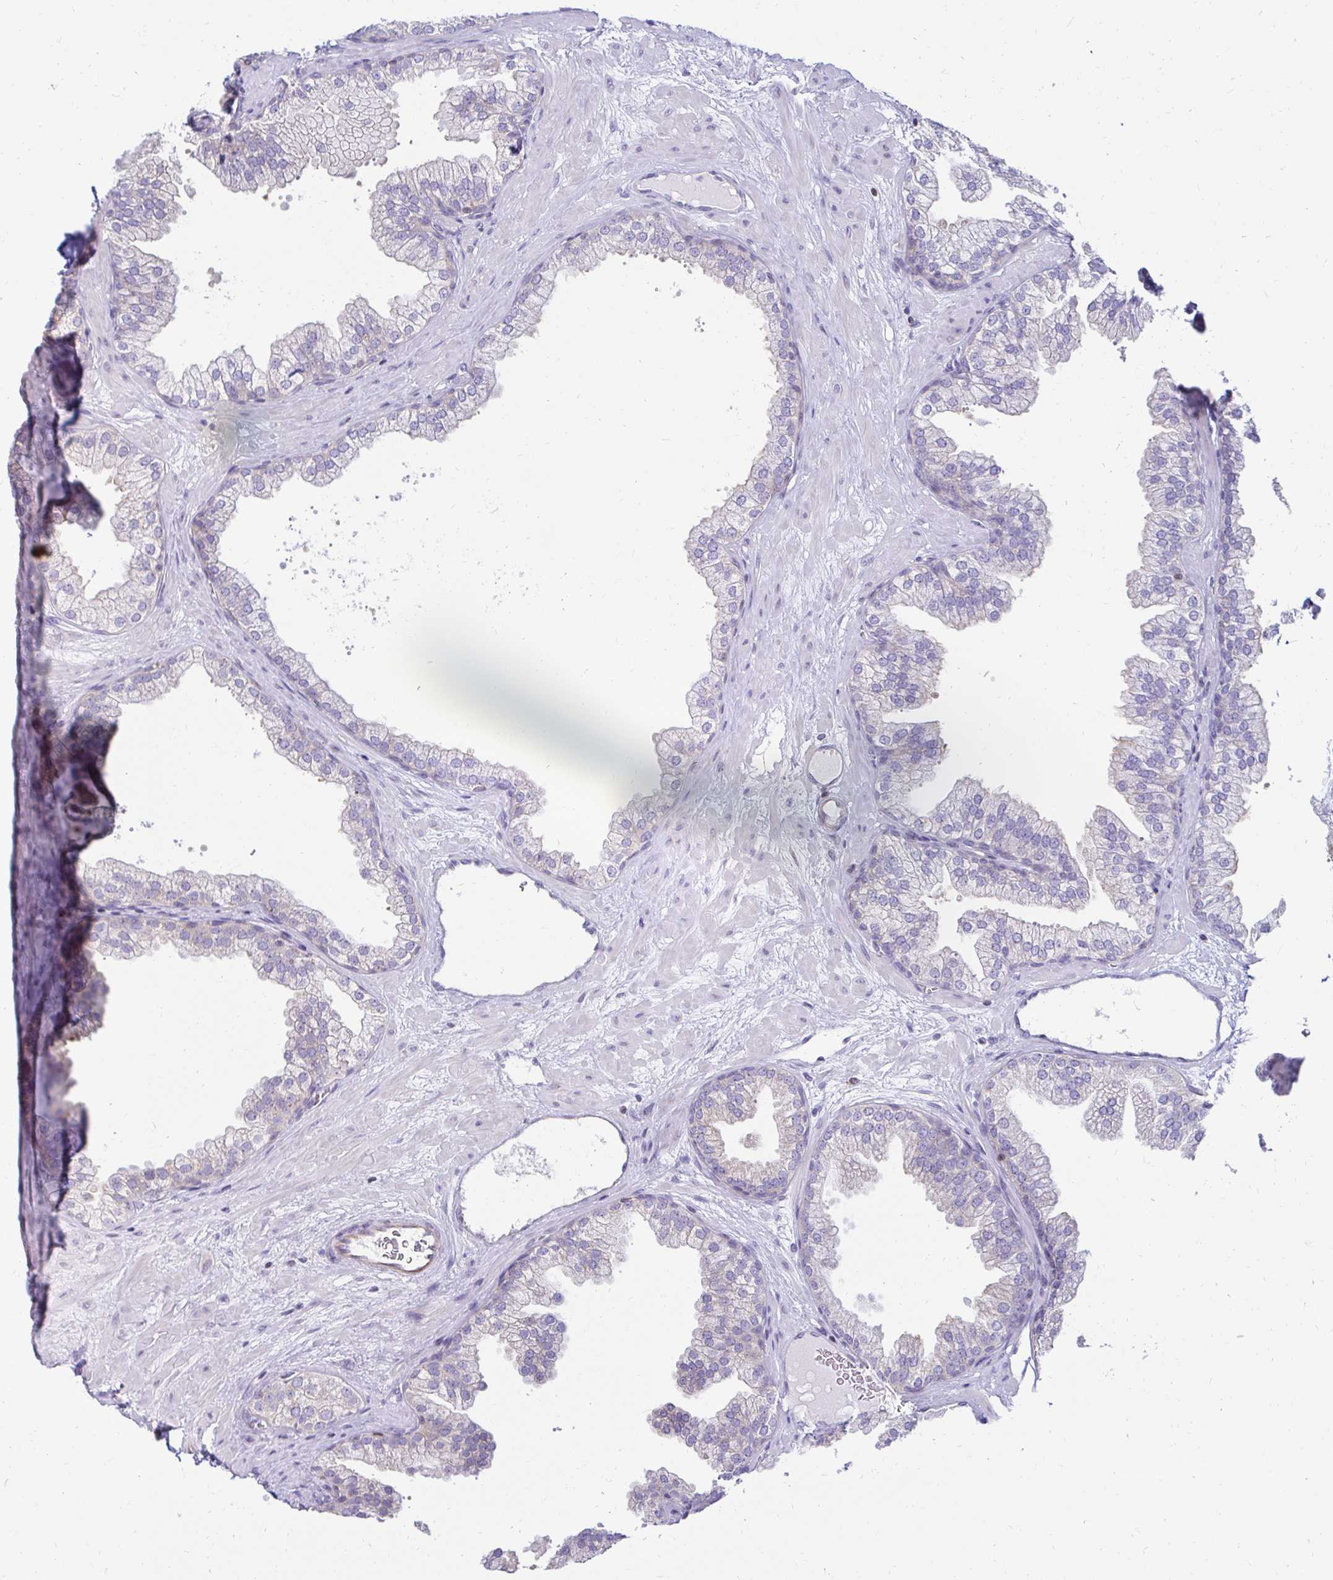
{"staining": {"intensity": "weak", "quantity": "25%-75%", "location": "cytoplasmic/membranous"}, "tissue": "prostate", "cell_type": "Glandular cells", "image_type": "normal", "snomed": [{"axis": "morphology", "description": "Normal tissue, NOS"}, {"axis": "topography", "description": "Prostate"}], "caption": "A high-resolution photomicrograph shows immunohistochemistry (IHC) staining of normal prostate, which demonstrates weak cytoplasmic/membranous expression in approximately 25%-75% of glandular cells.", "gene": "CAPSL", "patient": {"sex": "male", "age": 37}}